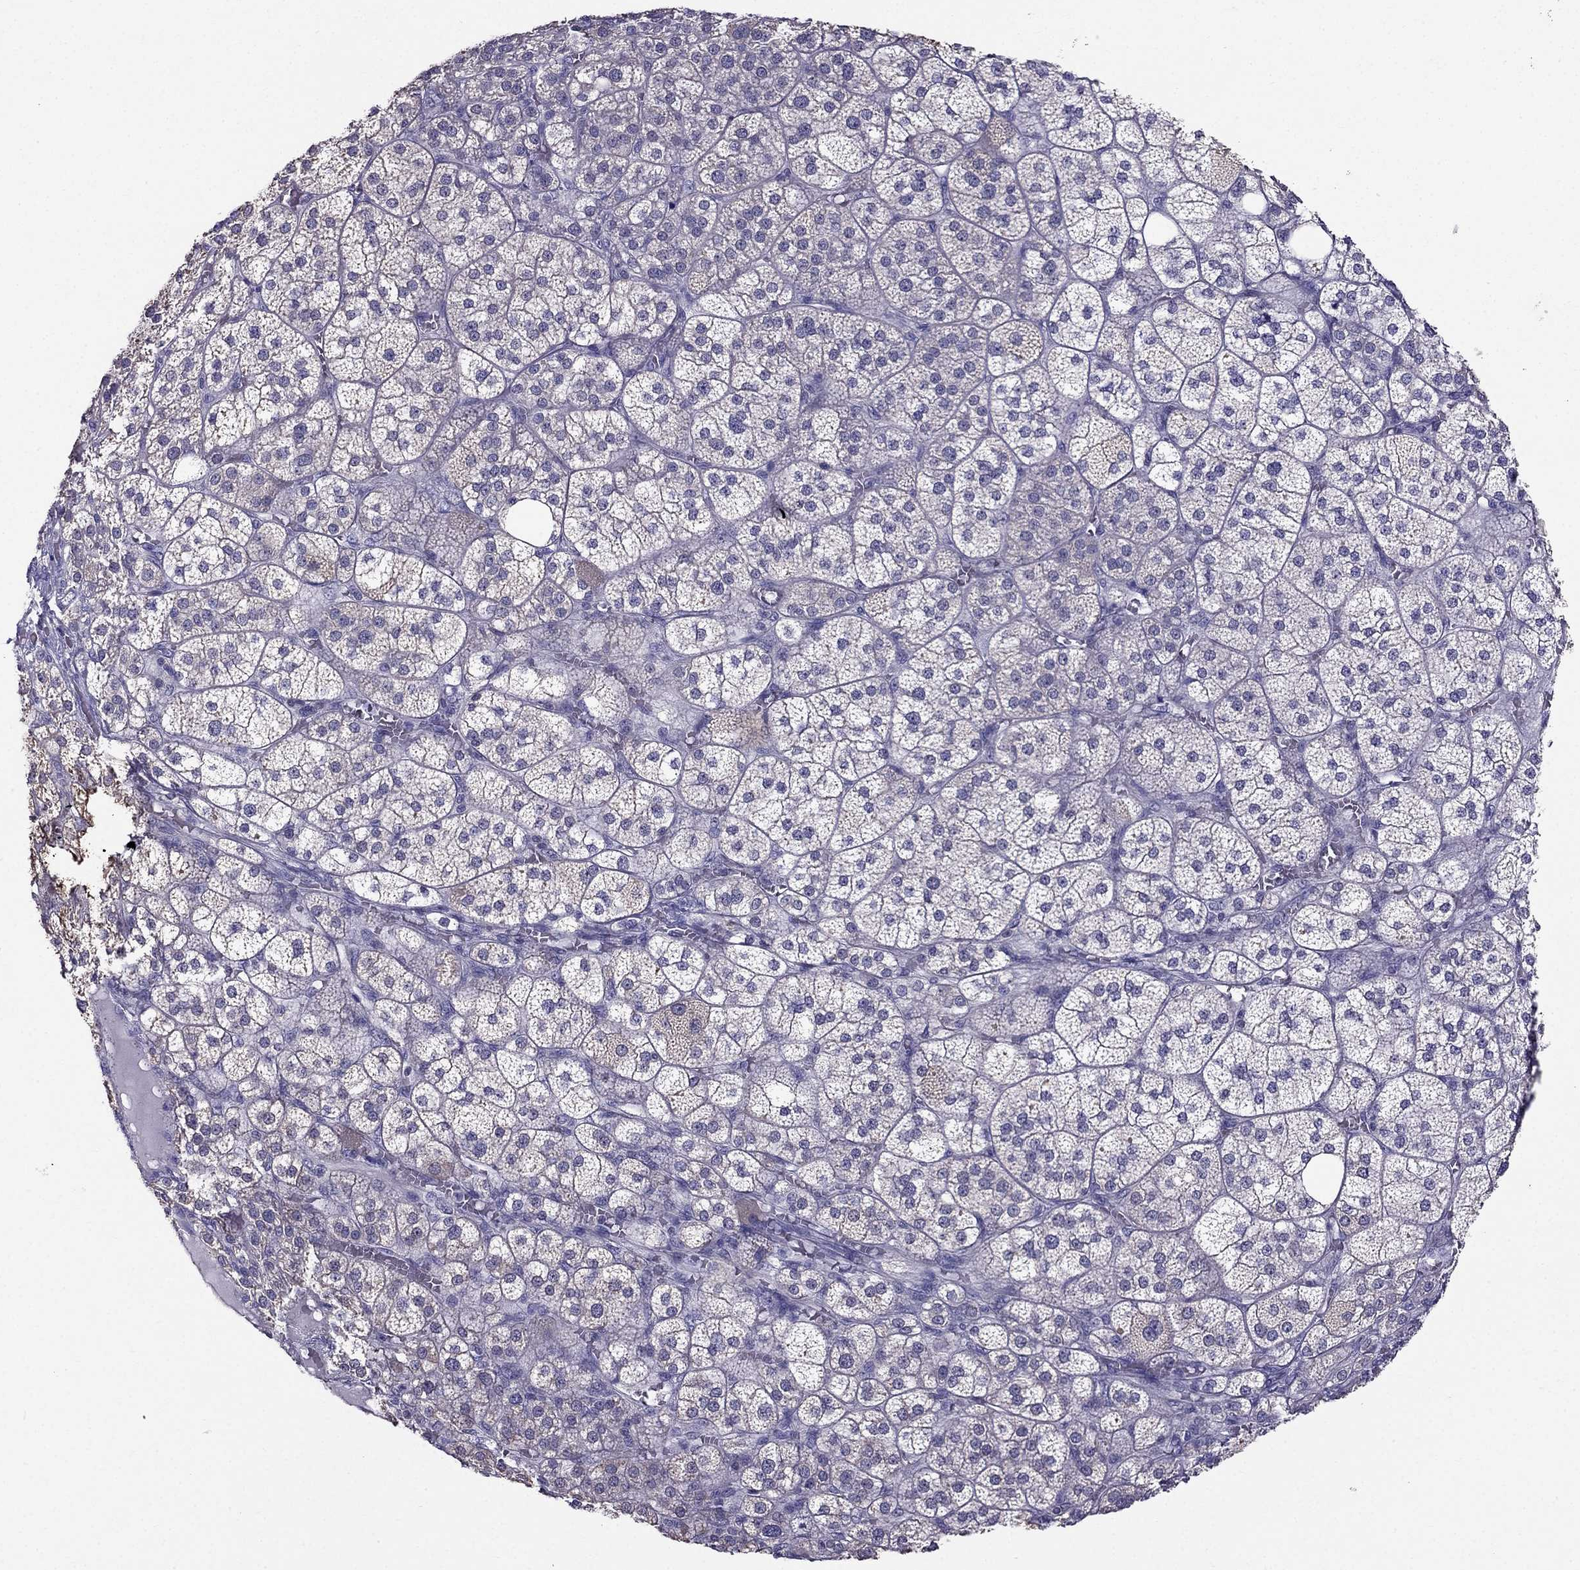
{"staining": {"intensity": "negative", "quantity": "none", "location": "none"}, "tissue": "adrenal gland", "cell_type": "Glandular cells", "image_type": "normal", "snomed": [{"axis": "morphology", "description": "Normal tissue, NOS"}, {"axis": "topography", "description": "Adrenal gland"}], "caption": "Histopathology image shows no protein staining in glandular cells of unremarkable adrenal gland. (Brightfield microscopy of DAB IHC at high magnification).", "gene": "AAK1", "patient": {"sex": "female", "age": 60}}